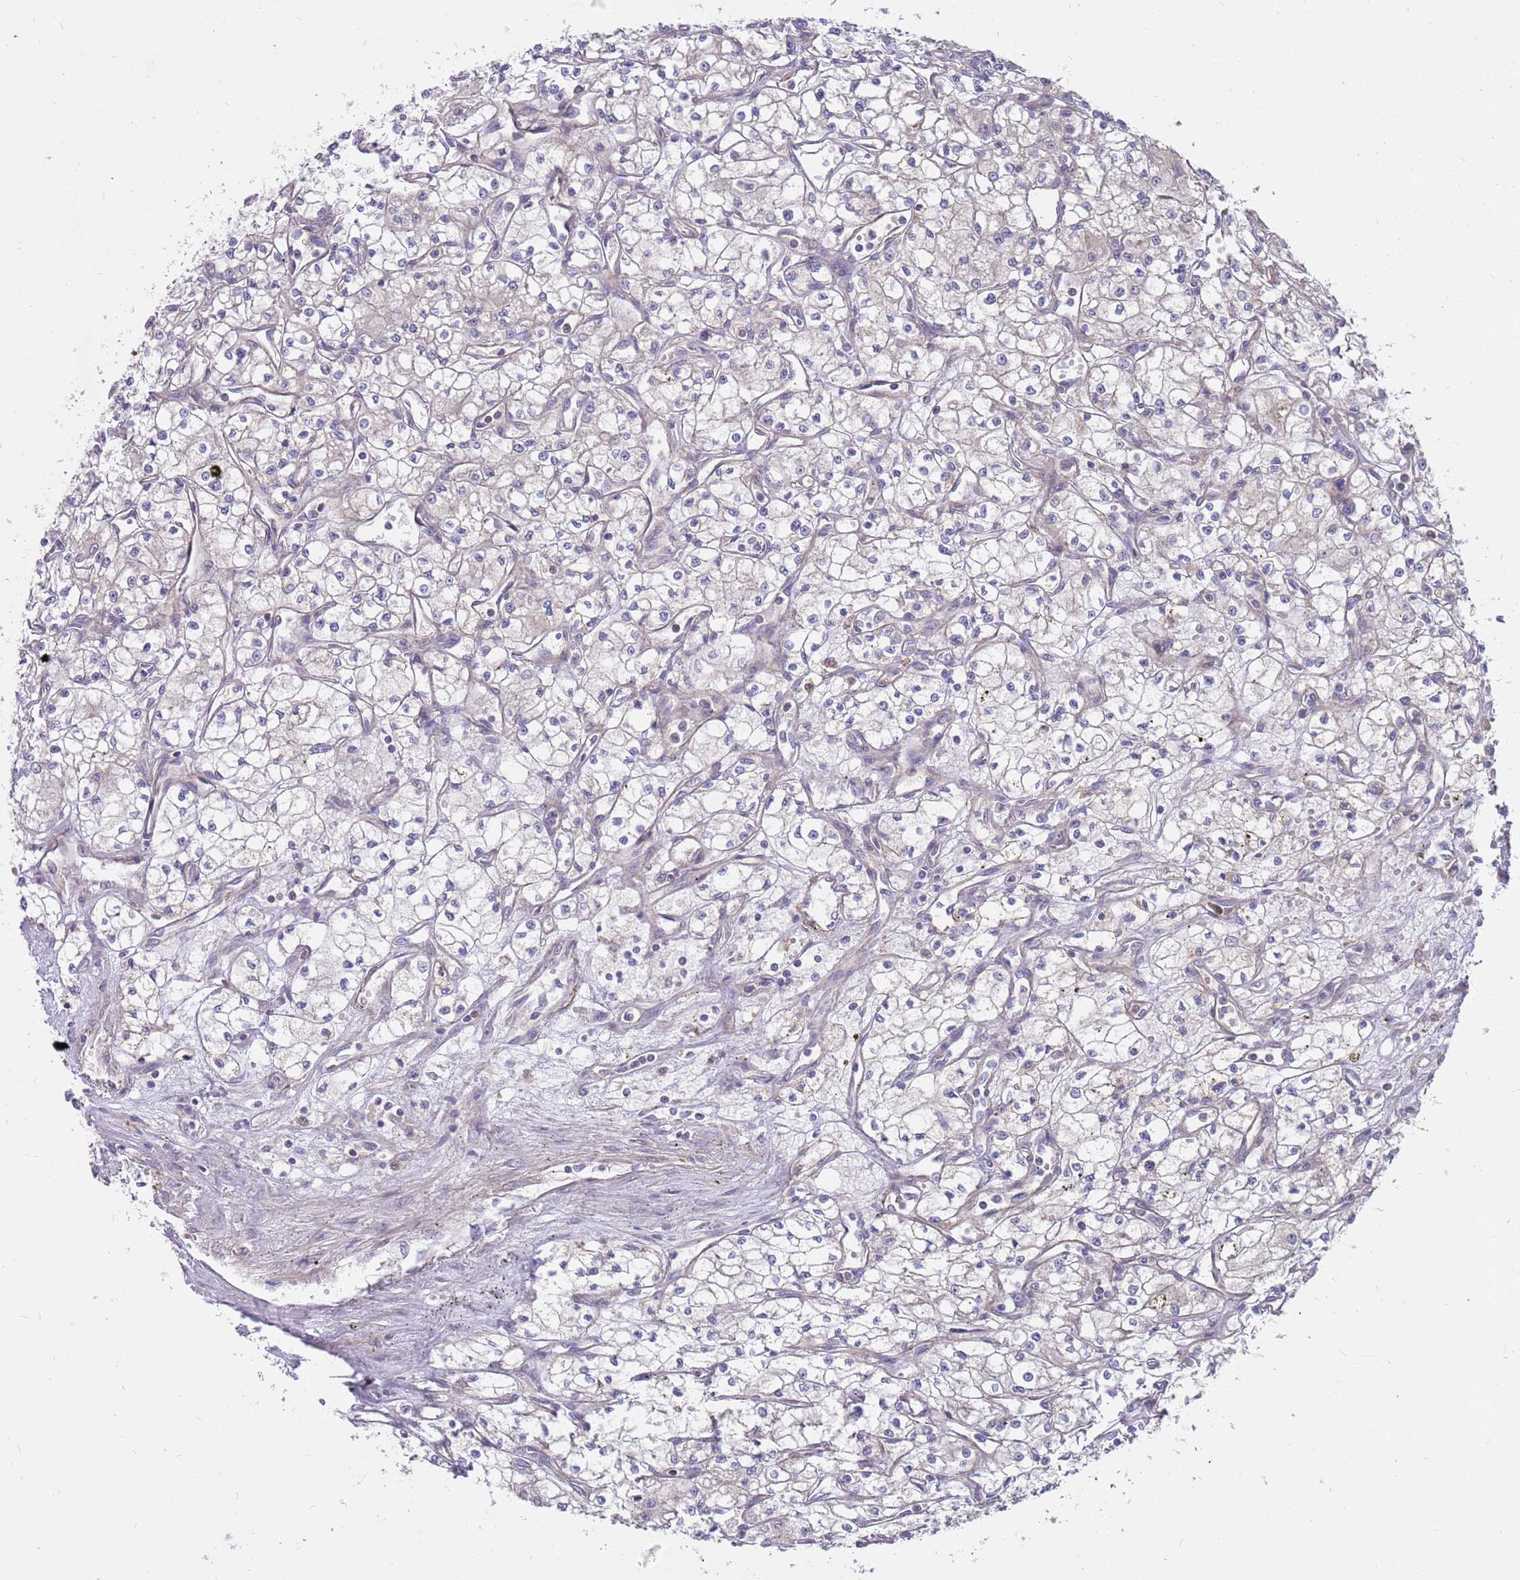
{"staining": {"intensity": "negative", "quantity": "none", "location": "none"}, "tissue": "renal cancer", "cell_type": "Tumor cells", "image_type": "cancer", "snomed": [{"axis": "morphology", "description": "Adenocarcinoma, NOS"}, {"axis": "topography", "description": "Kidney"}], "caption": "Histopathology image shows no significant protein expression in tumor cells of renal cancer.", "gene": "MVD", "patient": {"sex": "male", "age": 59}}